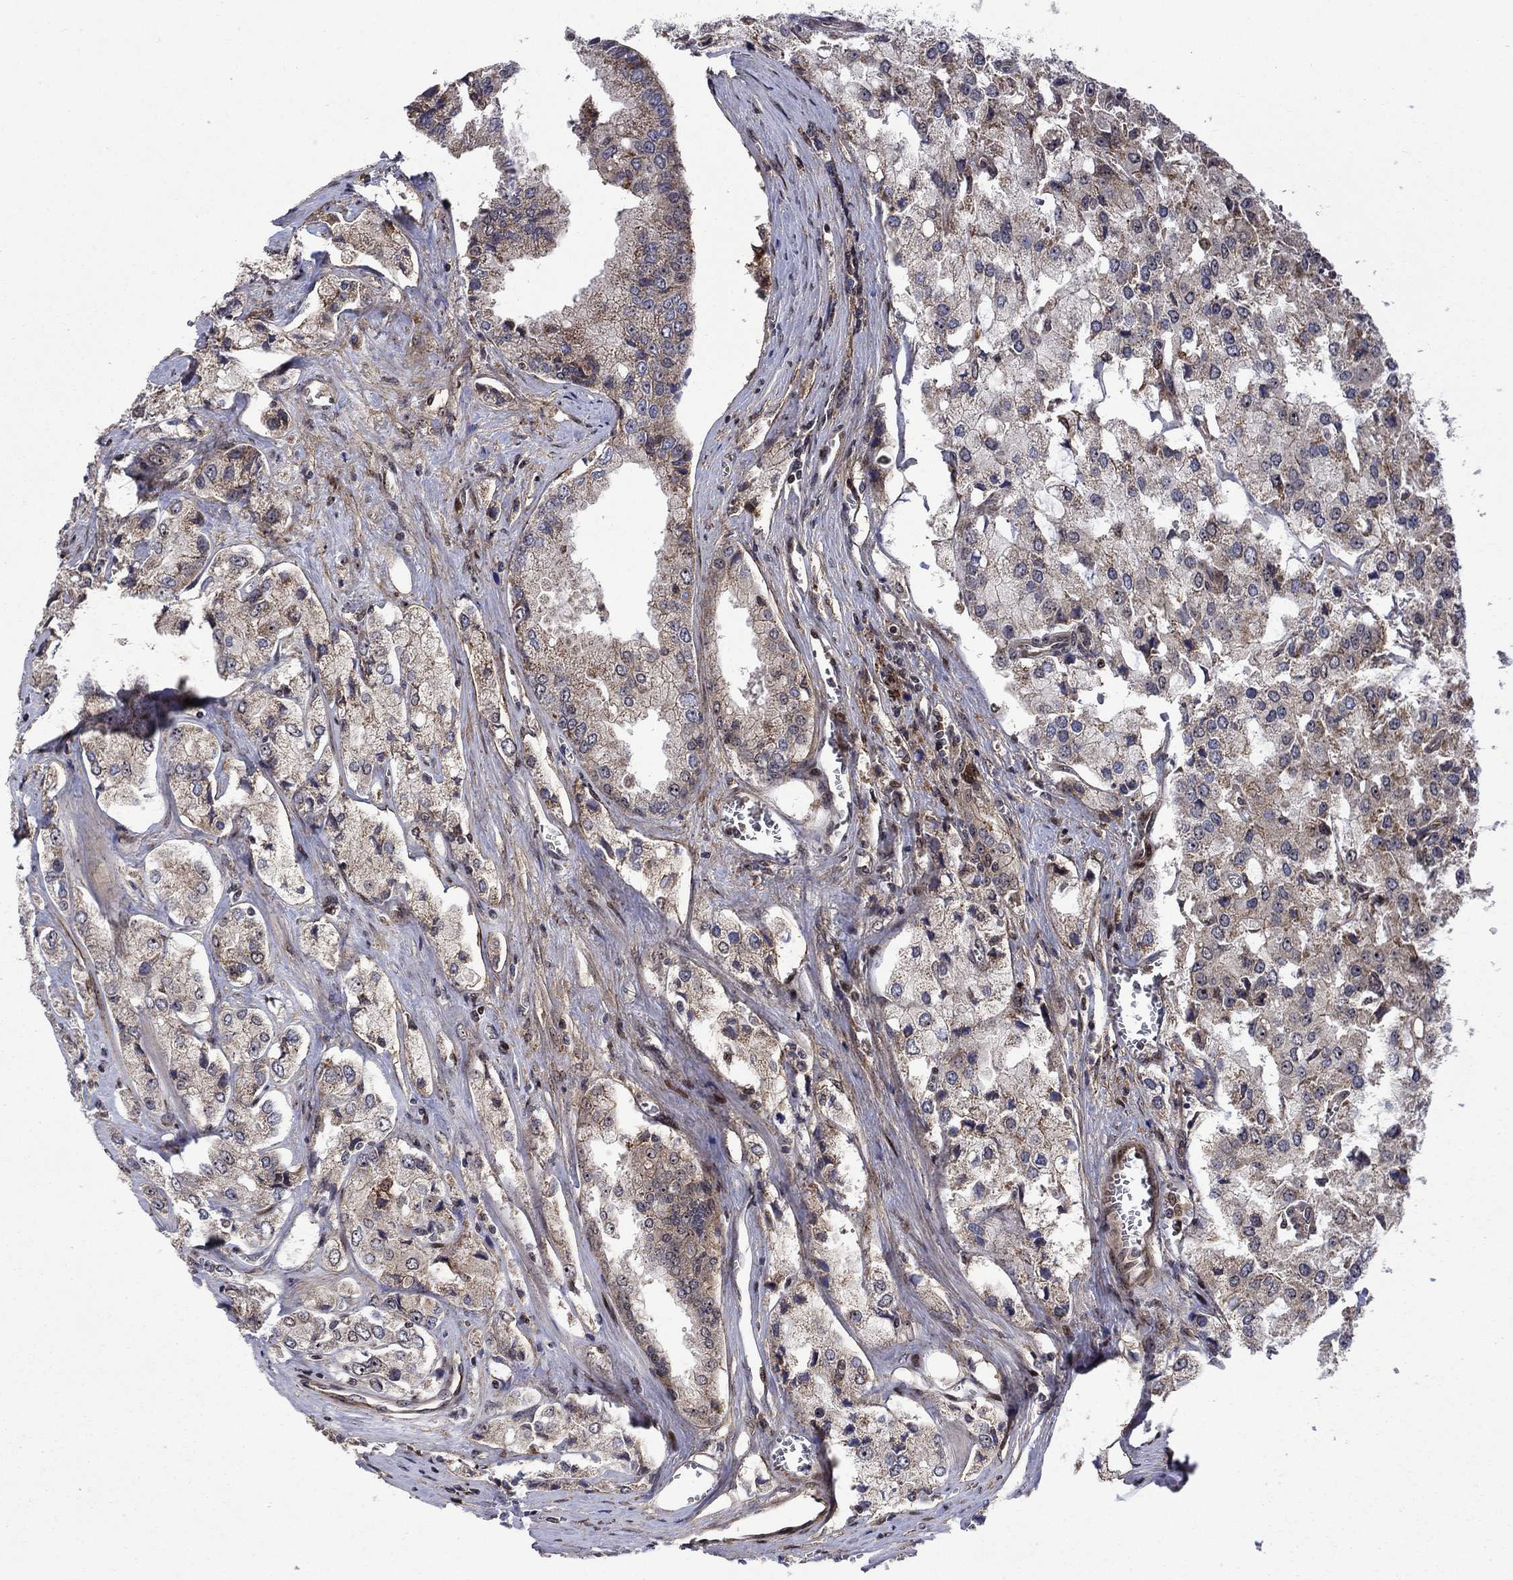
{"staining": {"intensity": "moderate", "quantity": "<25%", "location": "cytoplasmic/membranous"}, "tissue": "prostate cancer", "cell_type": "Tumor cells", "image_type": "cancer", "snomed": [{"axis": "morphology", "description": "Adenocarcinoma, NOS"}, {"axis": "topography", "description": "Prostate and seminal vesicle, NOS"}, {"axis": "topography", "description": "Prostate"}], "caption": "DAB immunohistochemical staining of prostate adenocarcinoma shows moderate cytoplasmic/membranous protein staining in about <25% of tumor cells.", "gene": "AGTPBP1", "patient": {"sex": "male", "age": 67}}